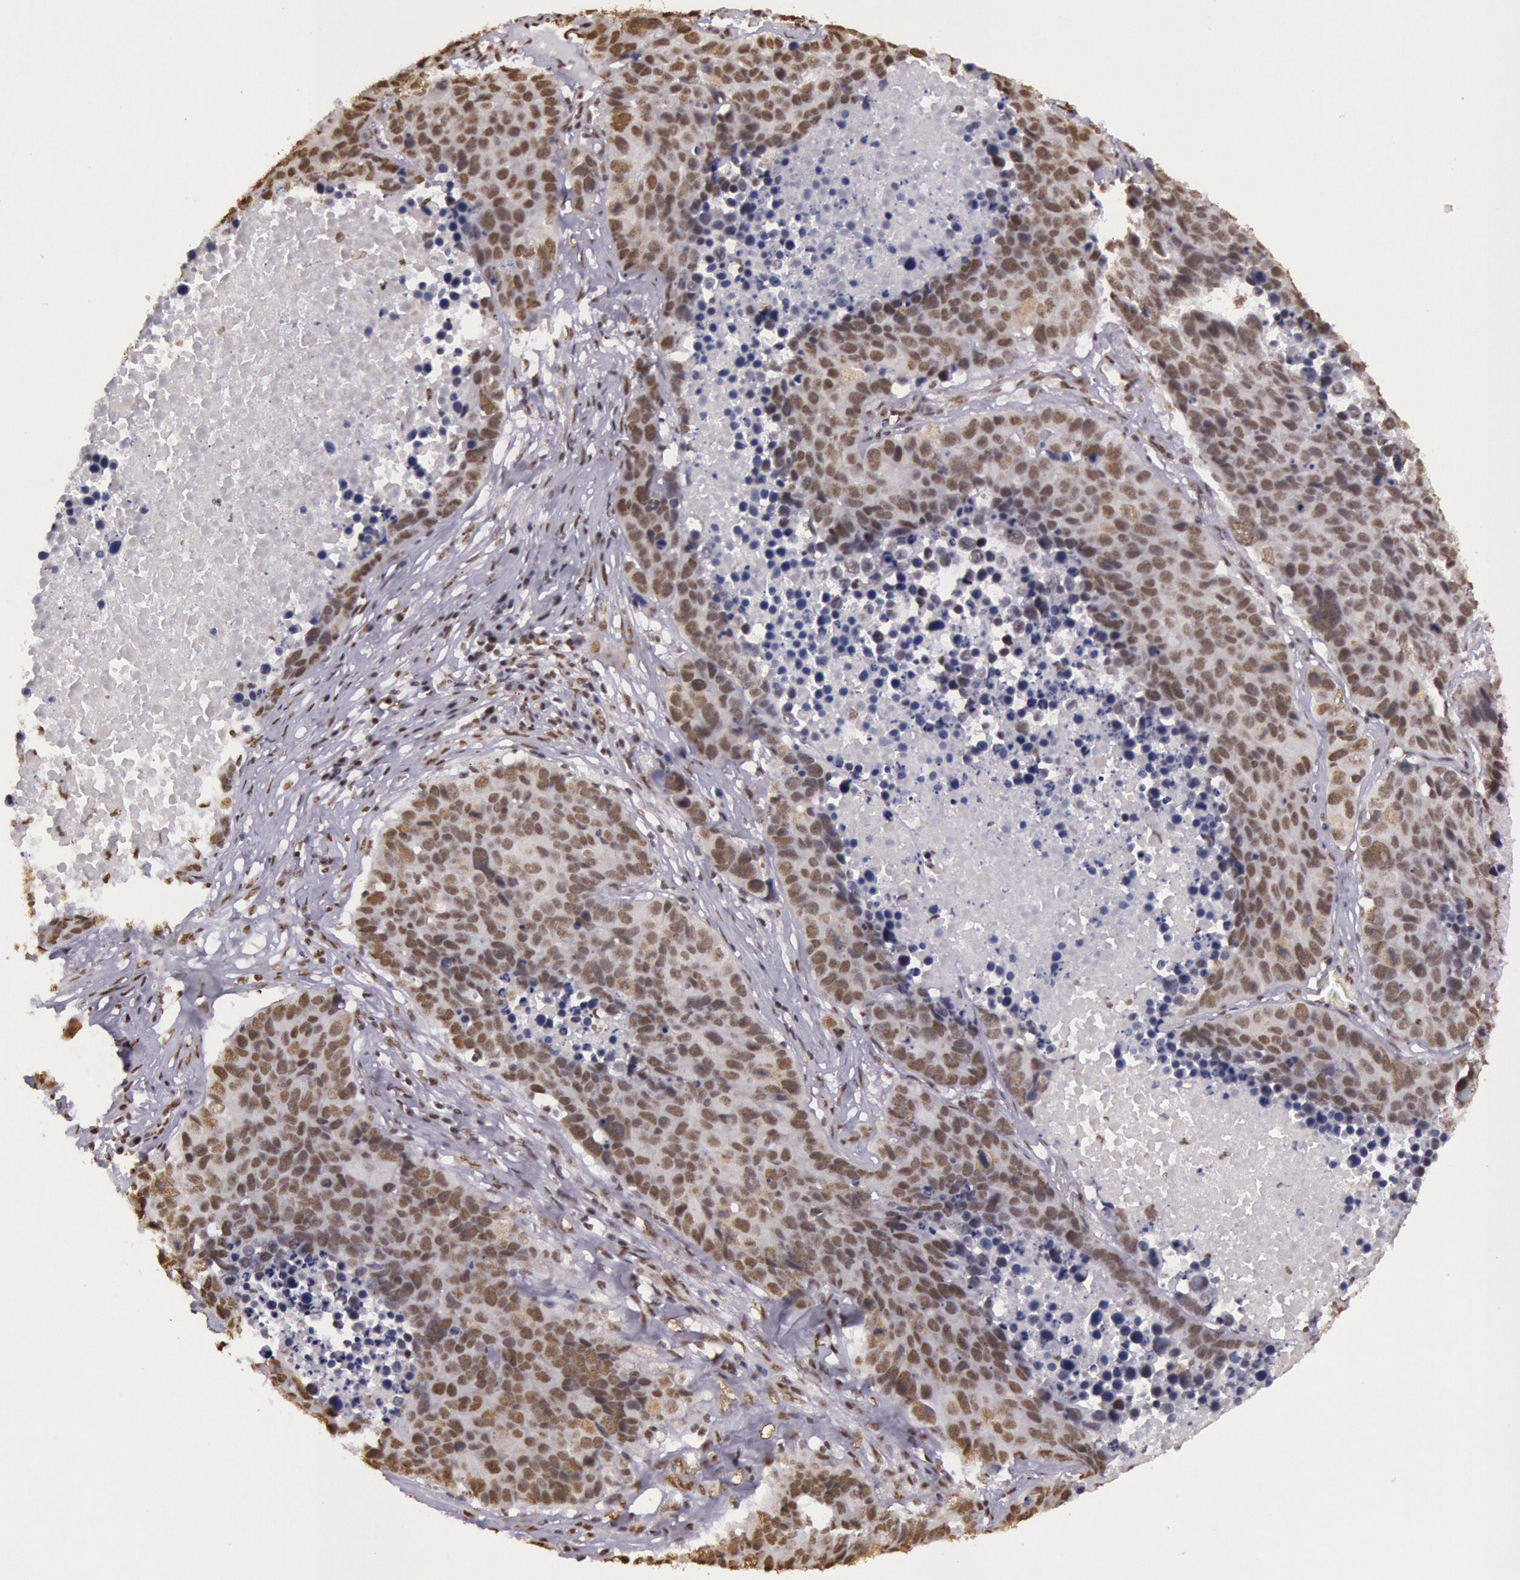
{"staining": {"intensity": "weak", "quantity": ">75%", "location": "nuclear"}, "tissue": "lung cancer", "cell_type": "Tumor cells", "image_type": "cancer", "snomed": [{"axis": "morphology", "description": "Carcinoid, malignant, NOS"}, {"axis": "topography", "description": "Lung"}], "caption": "Immunohistochemical staining of lung cancer reveals weak nuclear protein staining in about >75% of tumor cells. (brown staining indicates protein expression, while blue staining denotes nuclei).", "gene": "HNRNPH2", "patient": {"sex": "male", "age": 60}}